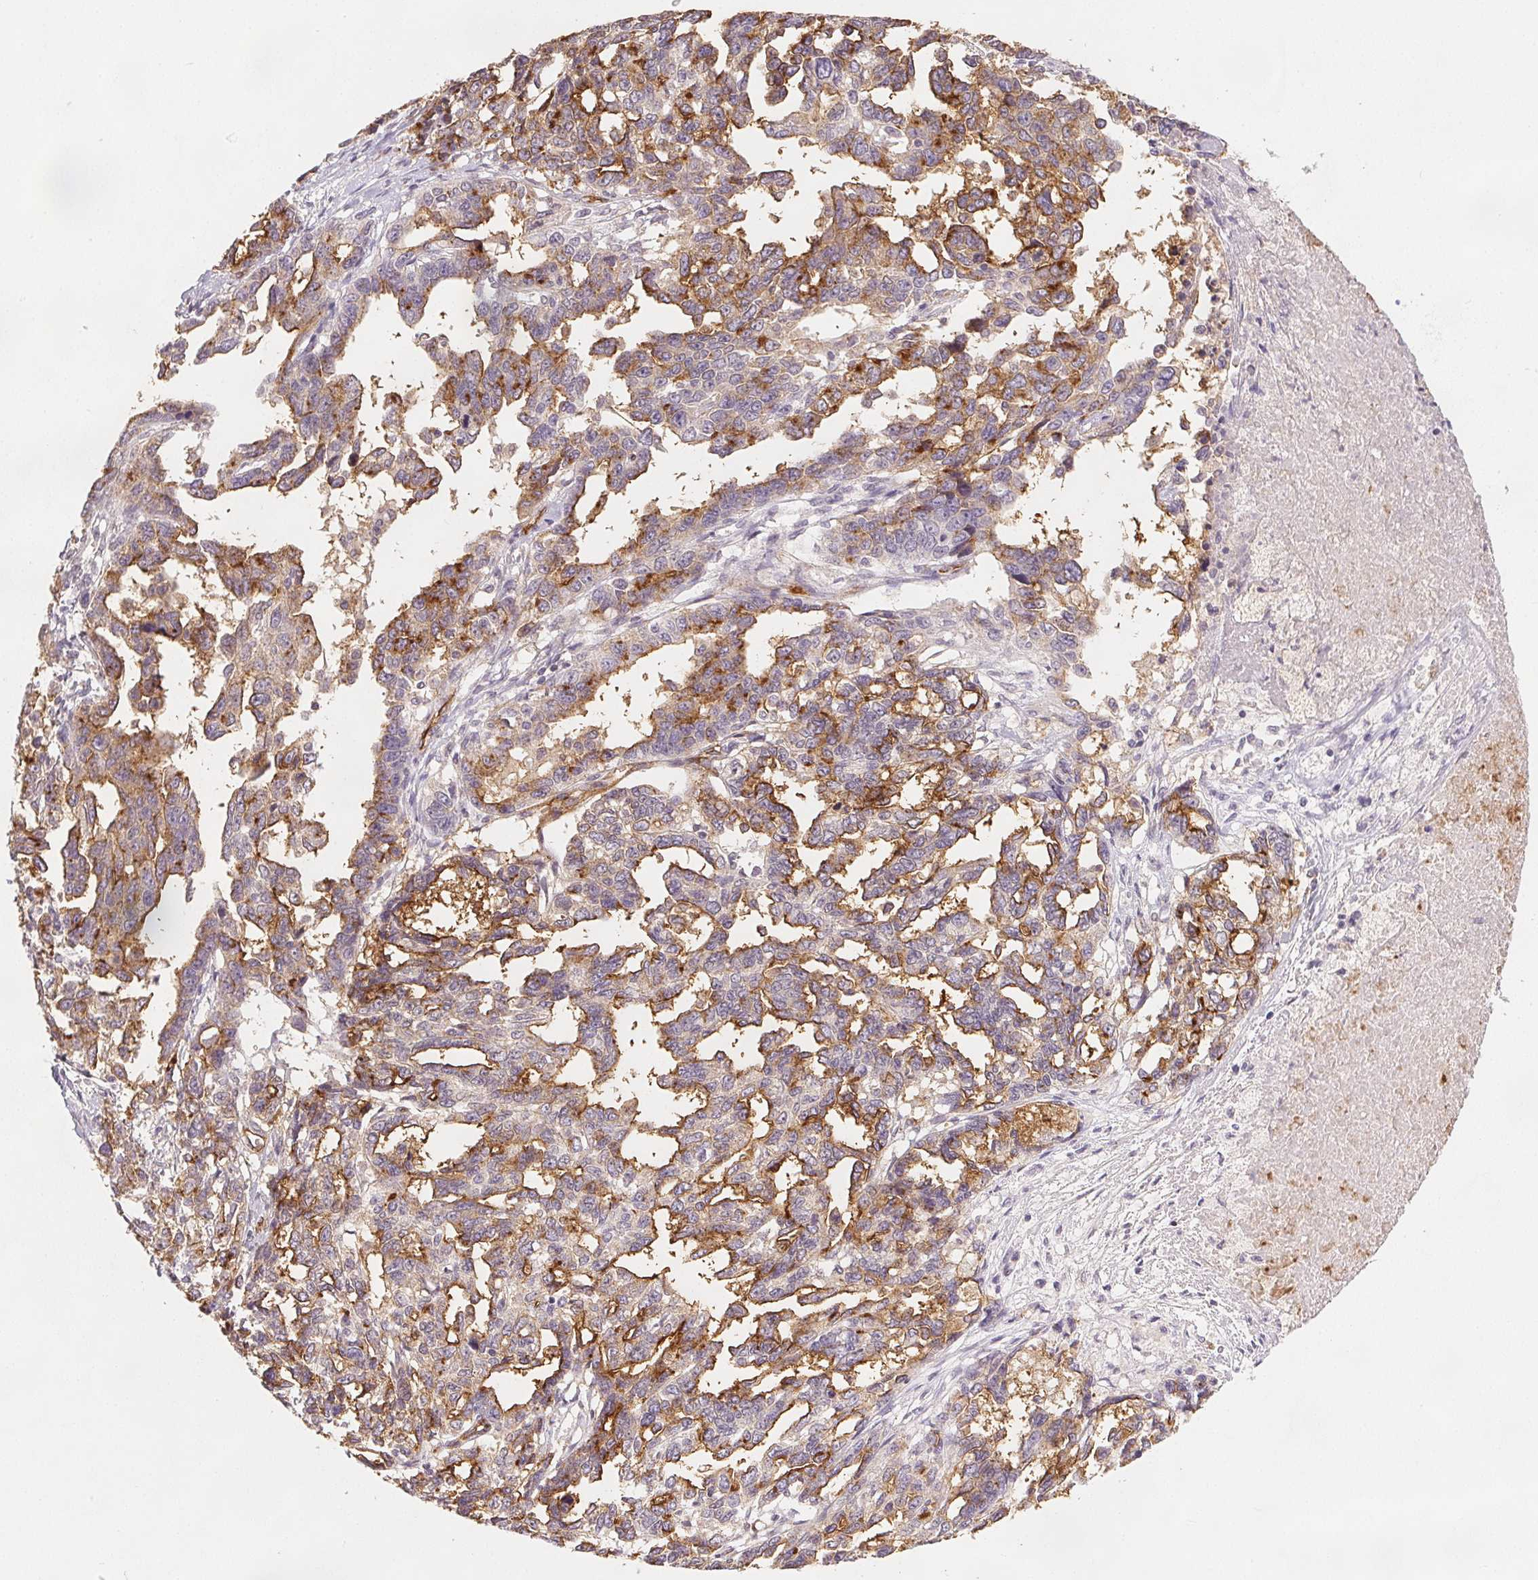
{"staining": {"intensity": "strong", "quantity": "25%-75%", "location": "cytoplasmic/membranous"}, "tissue": "ovarian cancer", "cell_type": "Tumor cells", "image_type": "cancer", "snomed": [{"axis": "morphology", "description": "Cystadenocarcinoma, serous, NOS"}, {"axis": "topography", "description": "Ovary"}], "caption": "High-magnification brightfield microscopy of ovarian cancer (serous cystadenocarcinoma) stained with DAB (3,3'-diaminobenzidine) (brown) and counterstained with hematoxylin (blue). tumor cells exhibit strong cytoplasmic/membranous expression is identified in approximately25%-75% of cells. Ihc stains the protein in brown and the nuclei are stained blue.", "gene": "PODXL", "patient": {"sex": "female", "age": 69}}